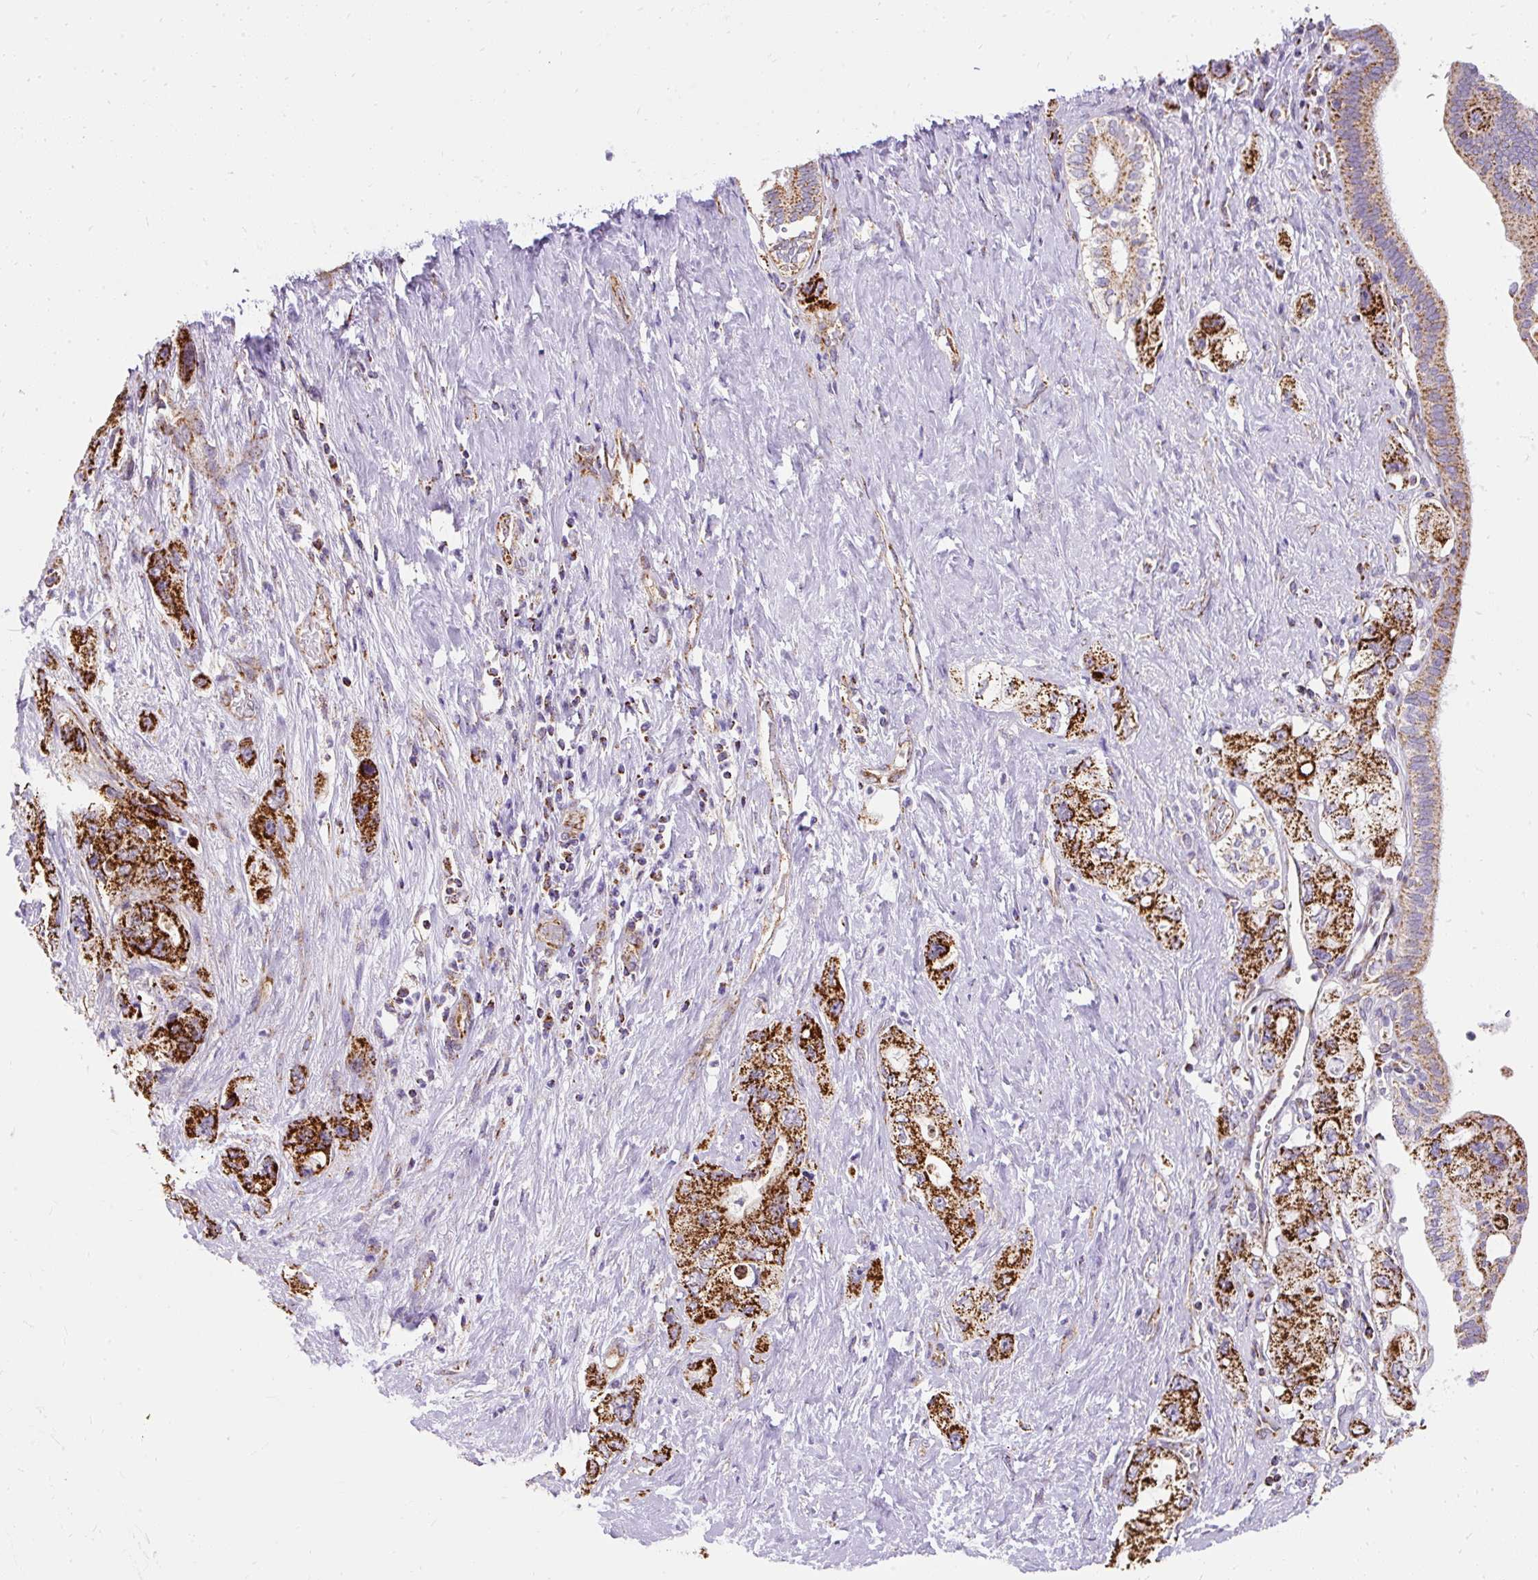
{"staining": {"intensity": "strong", "quantity": "25%-75%", "location": "cytoplasmic/membranous"}, "tissue": "pancreatic cancer", "cell_type": "Tumor cells", "image_type": "cancer", "snomed": [{"axis": "morphology", "description": "Adenocarcinoma, NOS"}, {"axis": "topography", "description": "Pancreas"}], "caption": "Human pancreatic adenocarcinoma stained with a brown dye demonstrates strong cytoplasmic/membranous positive staining in about 25%-75% of tumor cells.", "gene": "CEP290", "patient": {"sex": "female", "age": 73}}